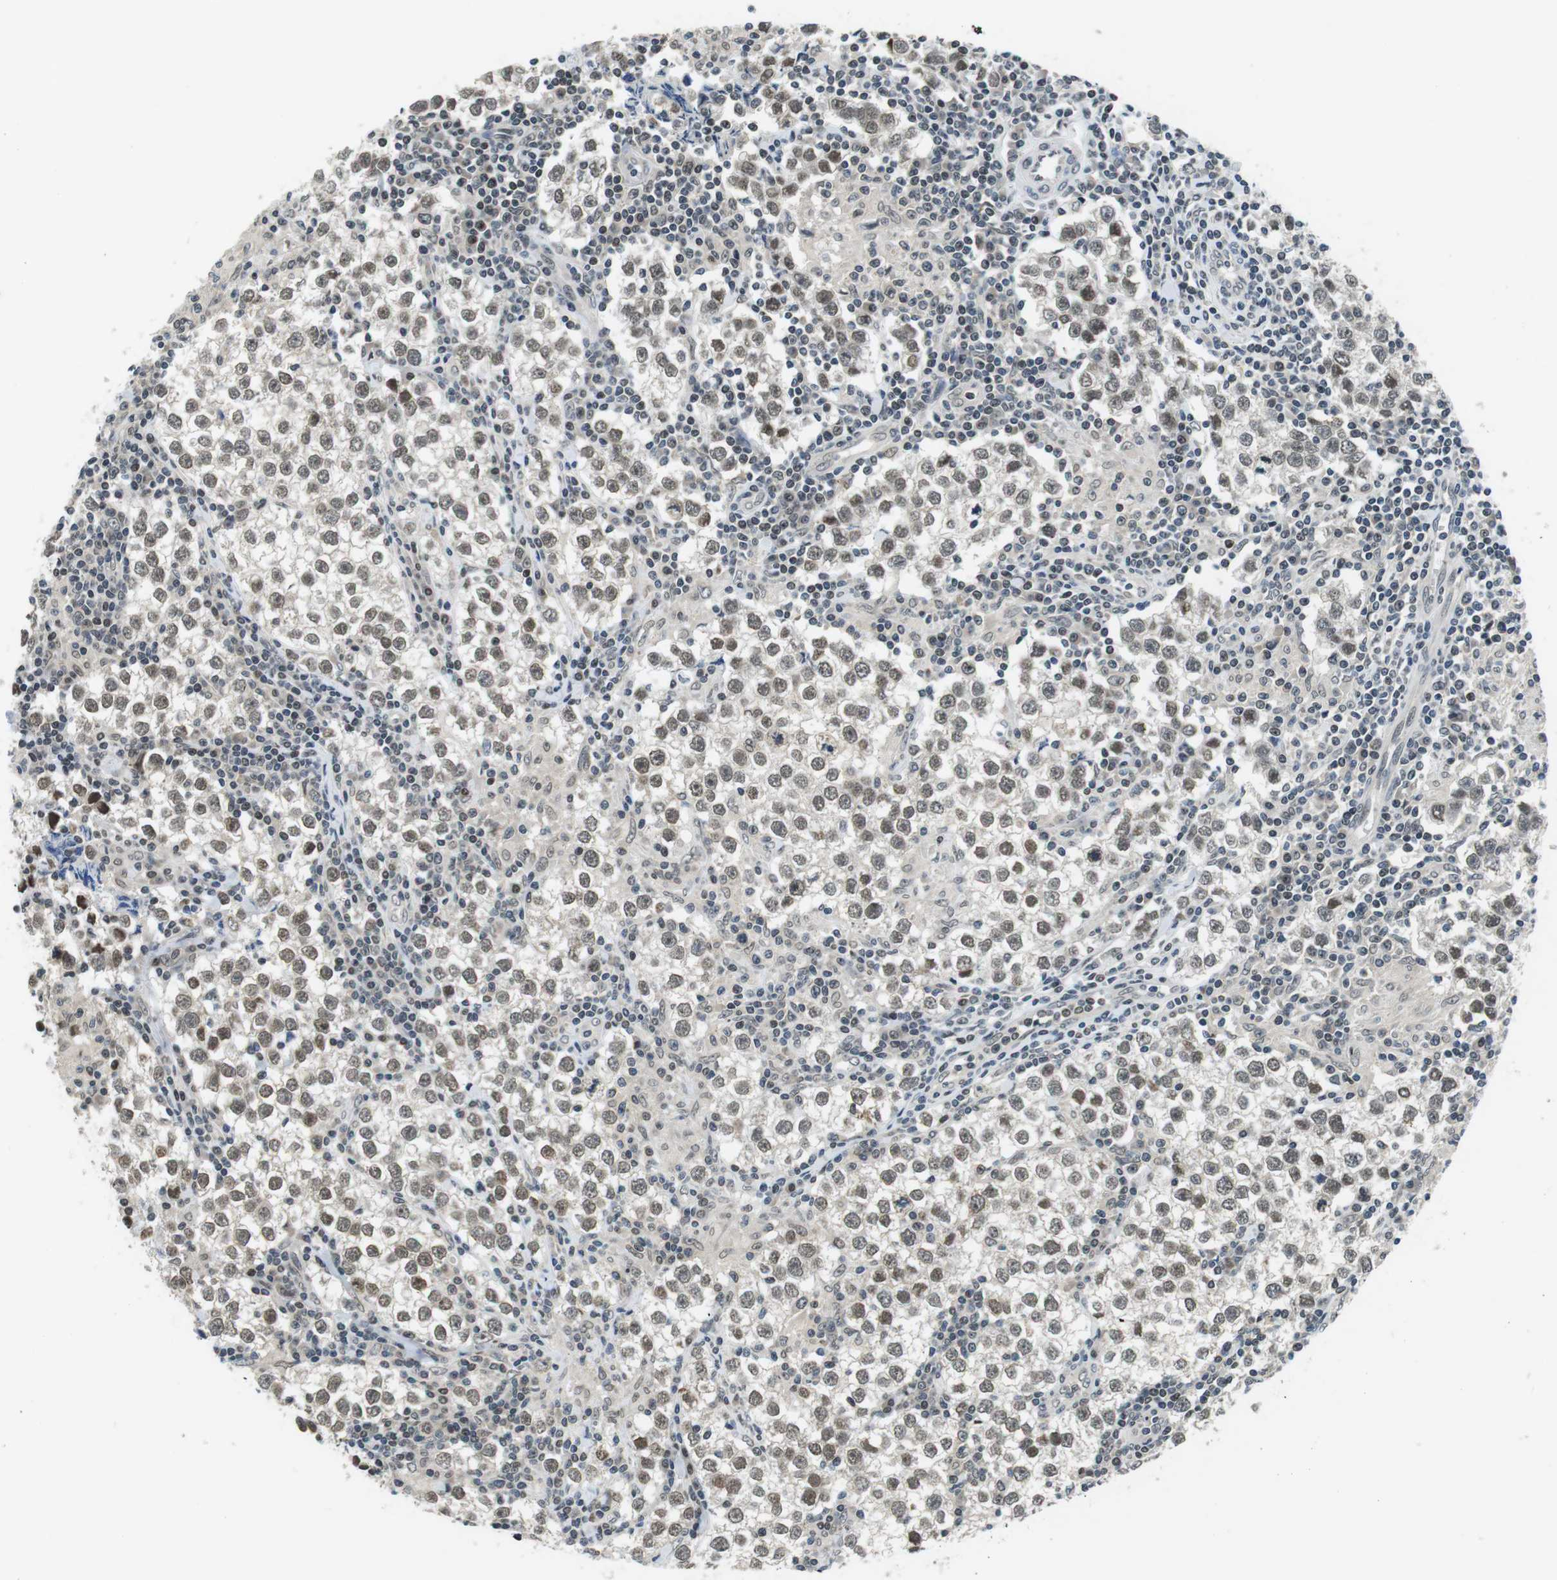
{"staining": {"intensity": "weak", "quantity": ">75%", "location": "nuclear"}, "tissue": "testis cancer", "cell_type": "Tumor cells", "image_type": "cancer", "snomed": [{"axis": "morphology", "description": "Seminoma, NOS"}, {"axis": "morphology", "description": "Carcinoma, Embryonal, NOS"}, {"axis": "topography", "description": "Testis"}], "caption": "Tumor cells reveal weak nuclear expression in approximately >75% of cells in testis seminoma.", "gene": "NEK4", "patient": {"sex": "male", "age": 36}}